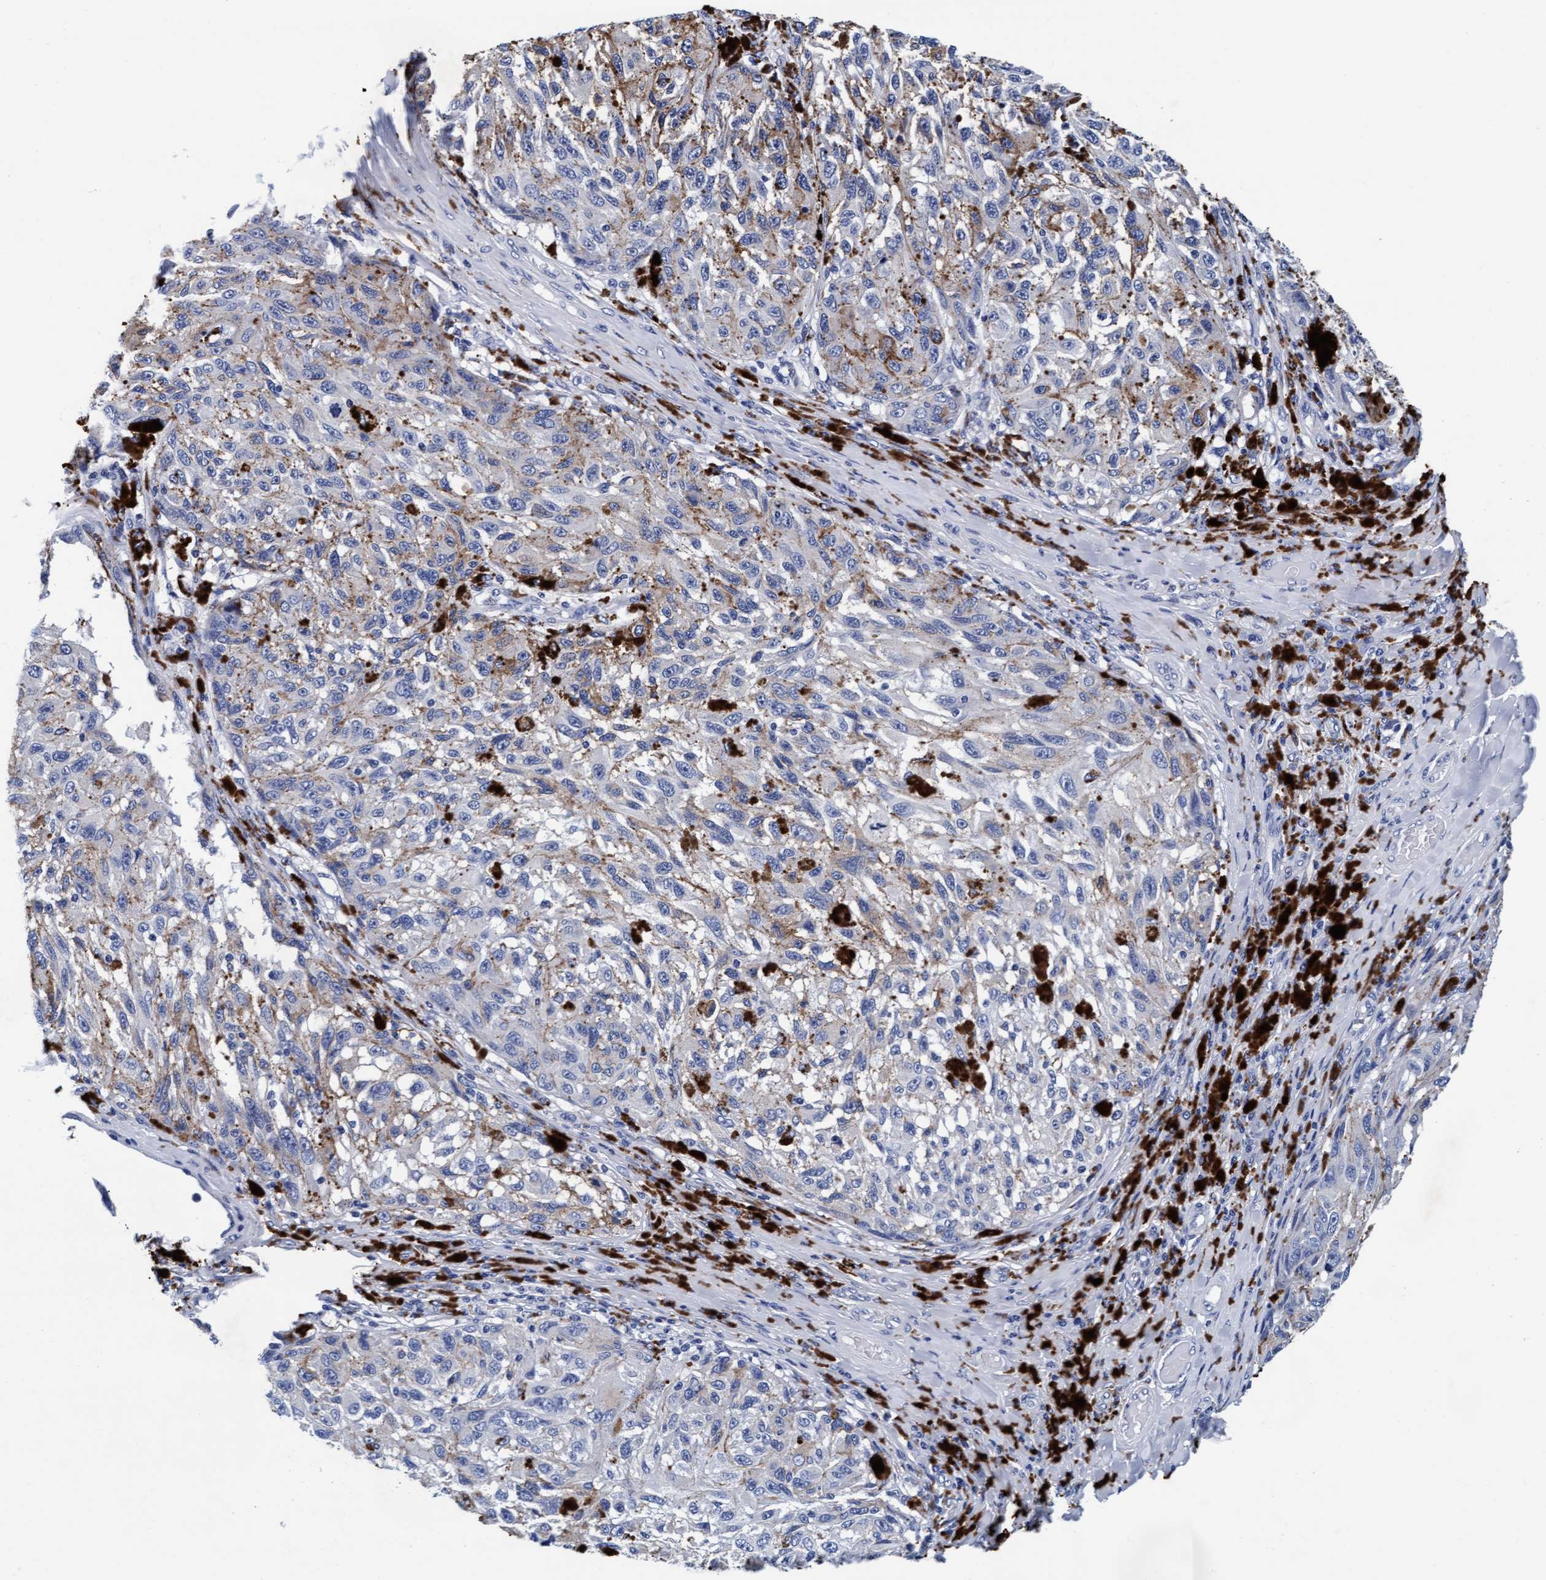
{"staining": {"intensity": "weak", "quantity": "25%-75%", "location": "cytoplasmic/membranous"}, "tissue": "melanoma", "cell_type": "Tumor cells", "image_type": "cancer", "snomed": [{"axis": "morphology", "description": "Malignant melanoma, NOS"}, {"axis": "topography", "description": "Skin"}], "caption": "Immunohistochemical staining of human melanoma shows low levels of weak cytoplasmic/membranous staining in about 25%-75% of tumor cells. Nuclei are stained in blue.", "gene": "ARSG", "patient": {"sex": "female", "age": 73}}